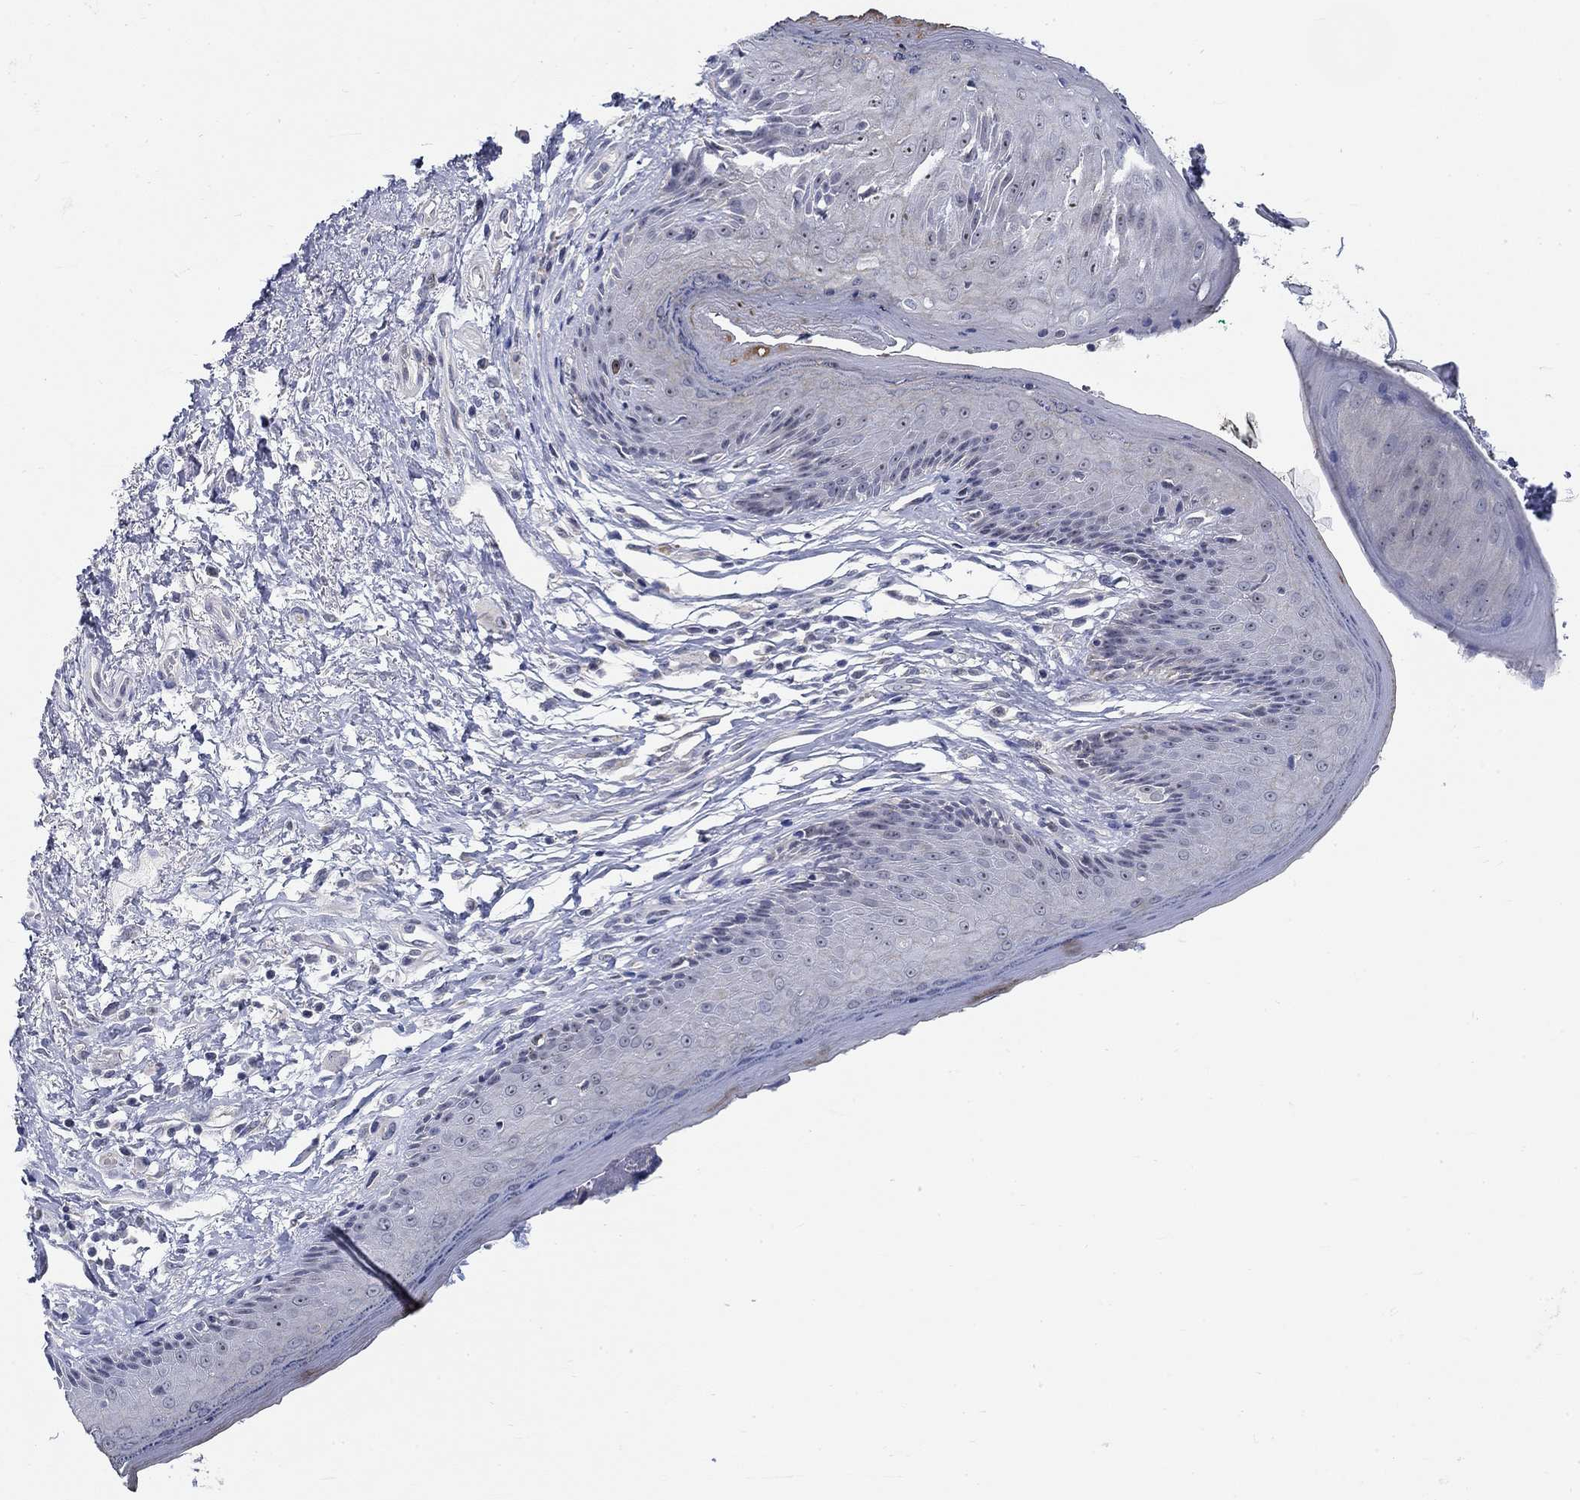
{"staining": {"intensity": "weak", "quantity": "25%-75%", "location": "cytoplasmic/membranous"}, "tissue": "skin", "cell_type": "Epidermal cells", "image_type": "normal", "snomed": [{"axis": "morphology", "description": "Normal tissue, NOS"}, {"axis": "morphology", "description": "Adenocarcinoma, NOS"}, {"axis": "topography", "description": "Rectum"}, {"axis": "topography", "description": "Anal"}], "caption": "A histopathology image of skin stained for a protein reveals weak cytoplasmic/membranous brown staining in epidermal cells. (Stains: DAB in brown, nuclei in blue, Microscopy: brightfield microscopy at high magnification).", "gene": "SMIM18", "patient": {"sex": "female", "age": 68}}